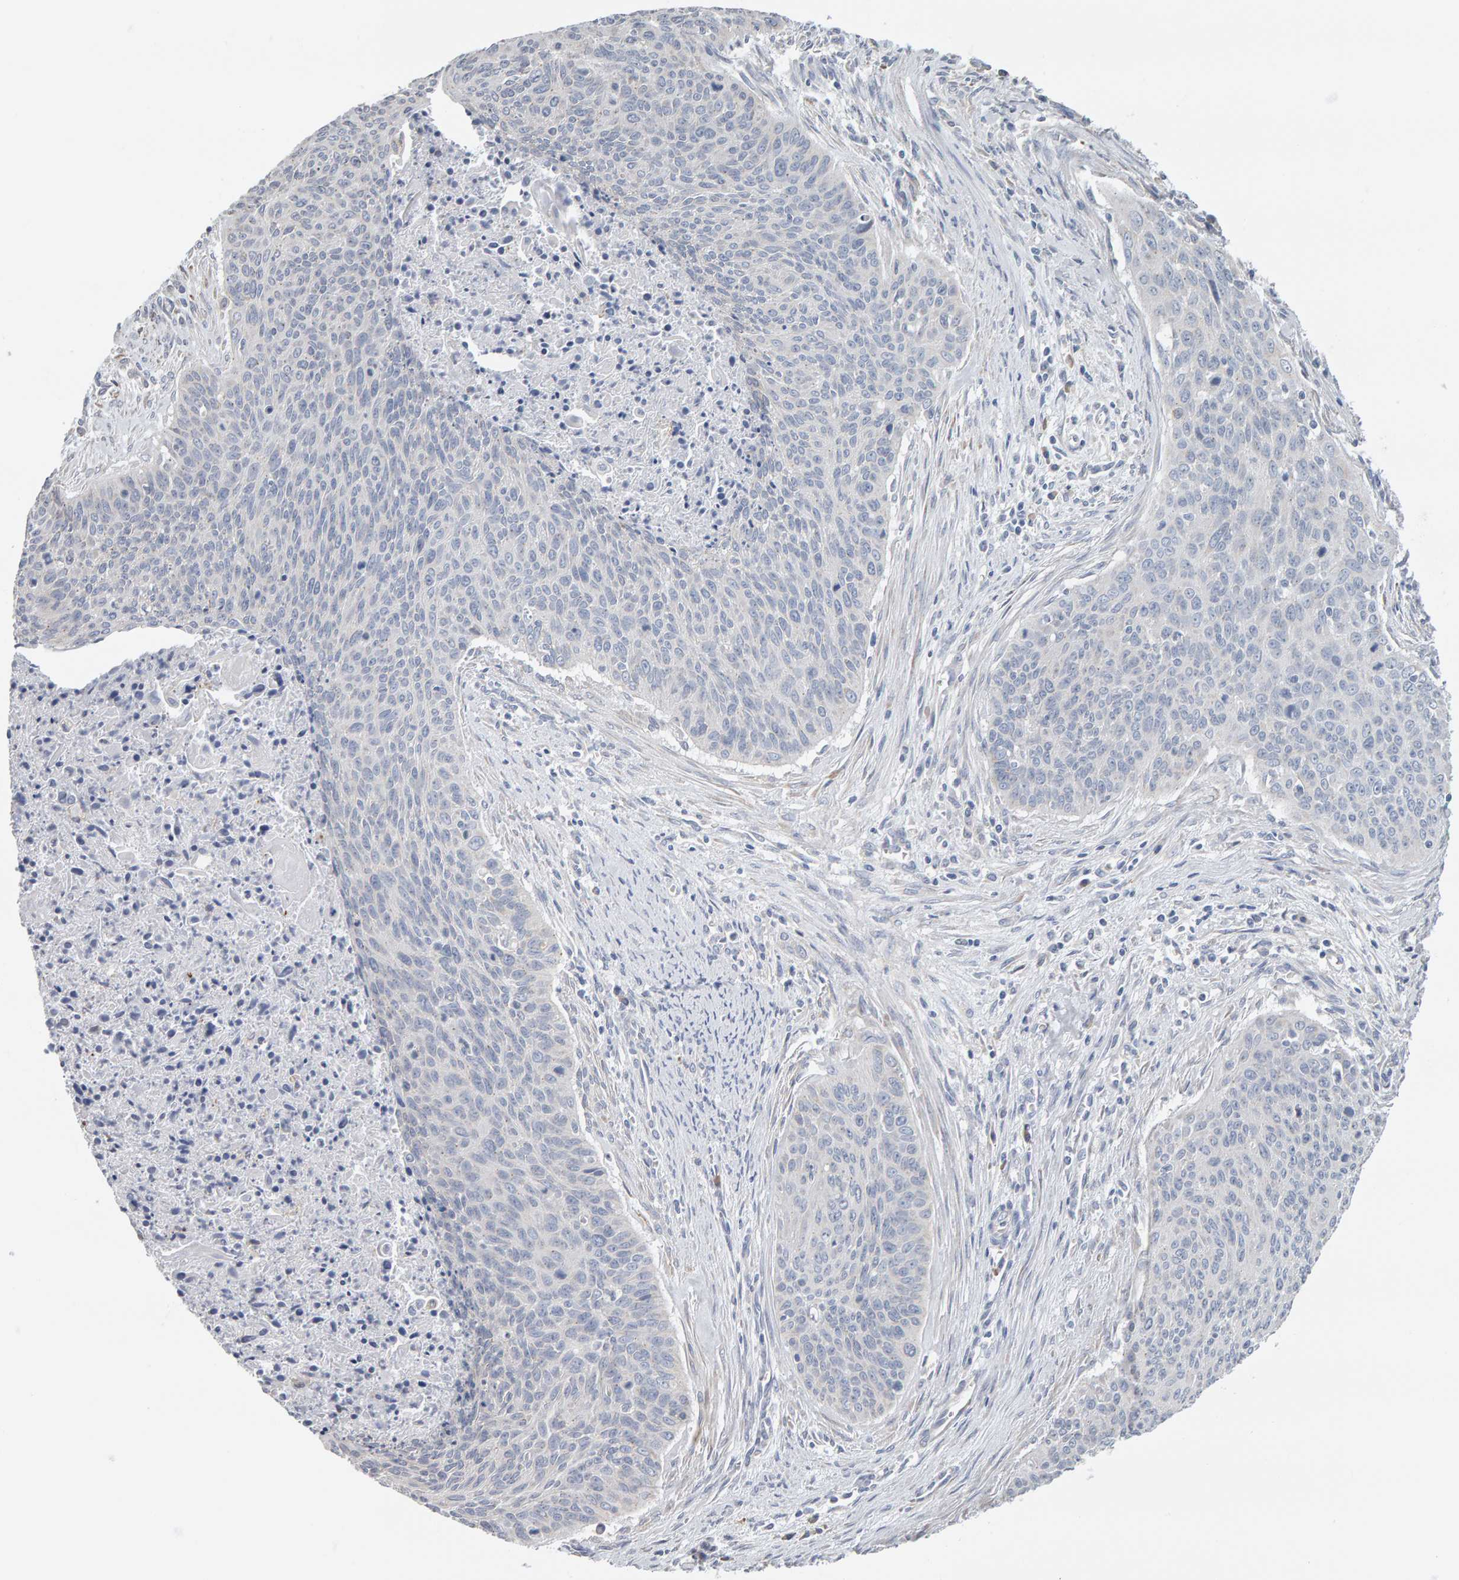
{"staining": {"intensity": "negative", "quantity": "none", "location": "none"}, "tissue": "cervical cancer", "cell_type": "Tumor cells", "image_type": "cancer", "snomed": [{"axis": "morphology", "description": "Squamous cell carcinoma, NOS"}, {"axis": "topography", "description": "Cervix"}], "caption": "Tumor cells are negative for protein expression in human cervical squamous cell carcinoma.", "gene": "ADHFE1", "patient": {"sex": "female", "age": 55}}